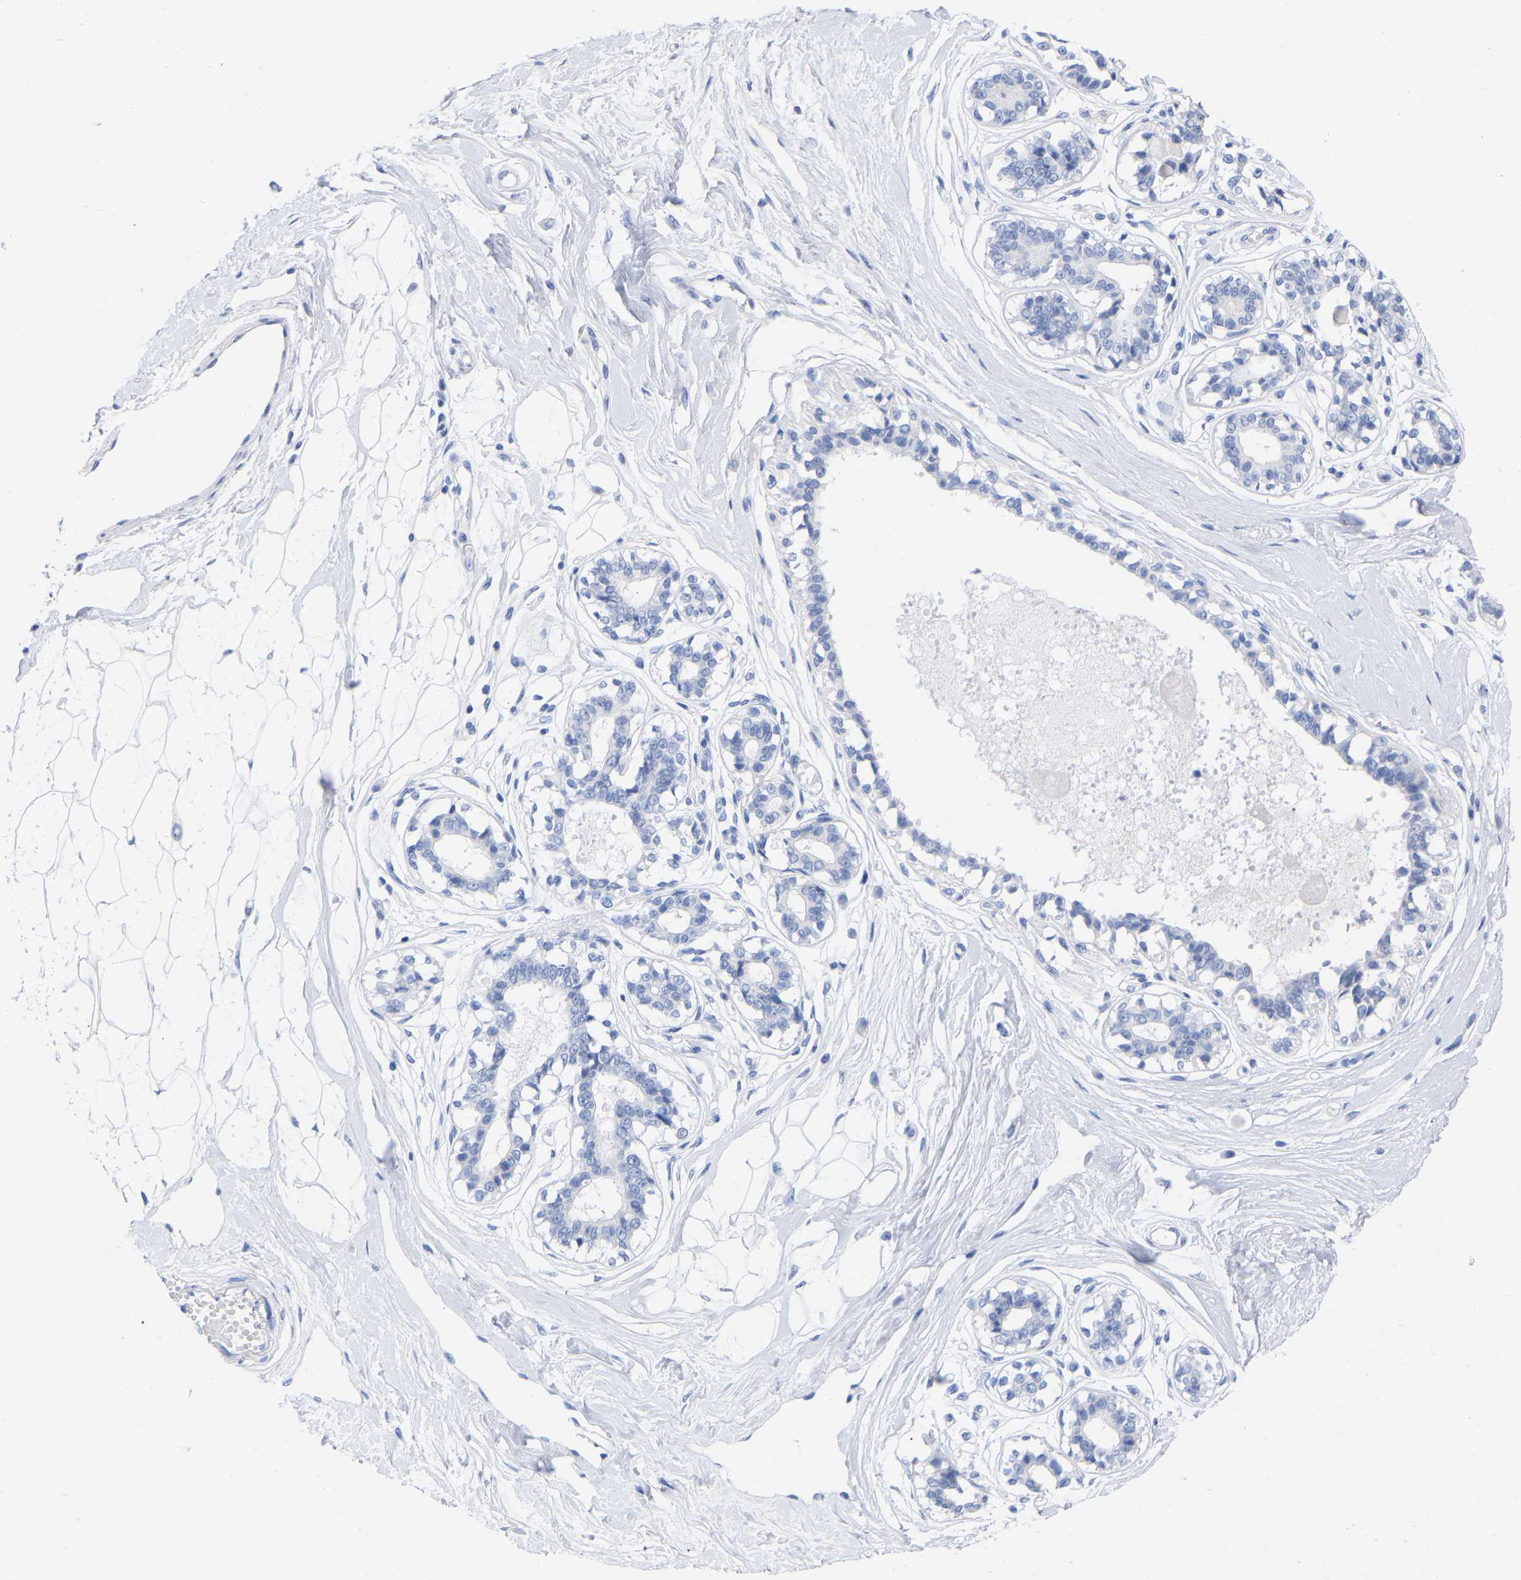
{"staining": {"intensity": "negative", "quantity": "none", "location": "none"}, "tissue": "breast", "cell_type": "Adipocytes", "image_type": "normal", "snomed": [{"axis": "morphology", "description": "Normal tissue, NOS"}, {"axis": "topography", "description": "Breast"}], "caption": "The histopathology image exhibits no staining of adipocytes in unremarkable breast. (DAB (3,3'-diaminobenzidine) IHC visualized using brightfield microscopy, high magnification).", "gene": "HAPLN1", "patient": {"sex": "female", "age": 45}}